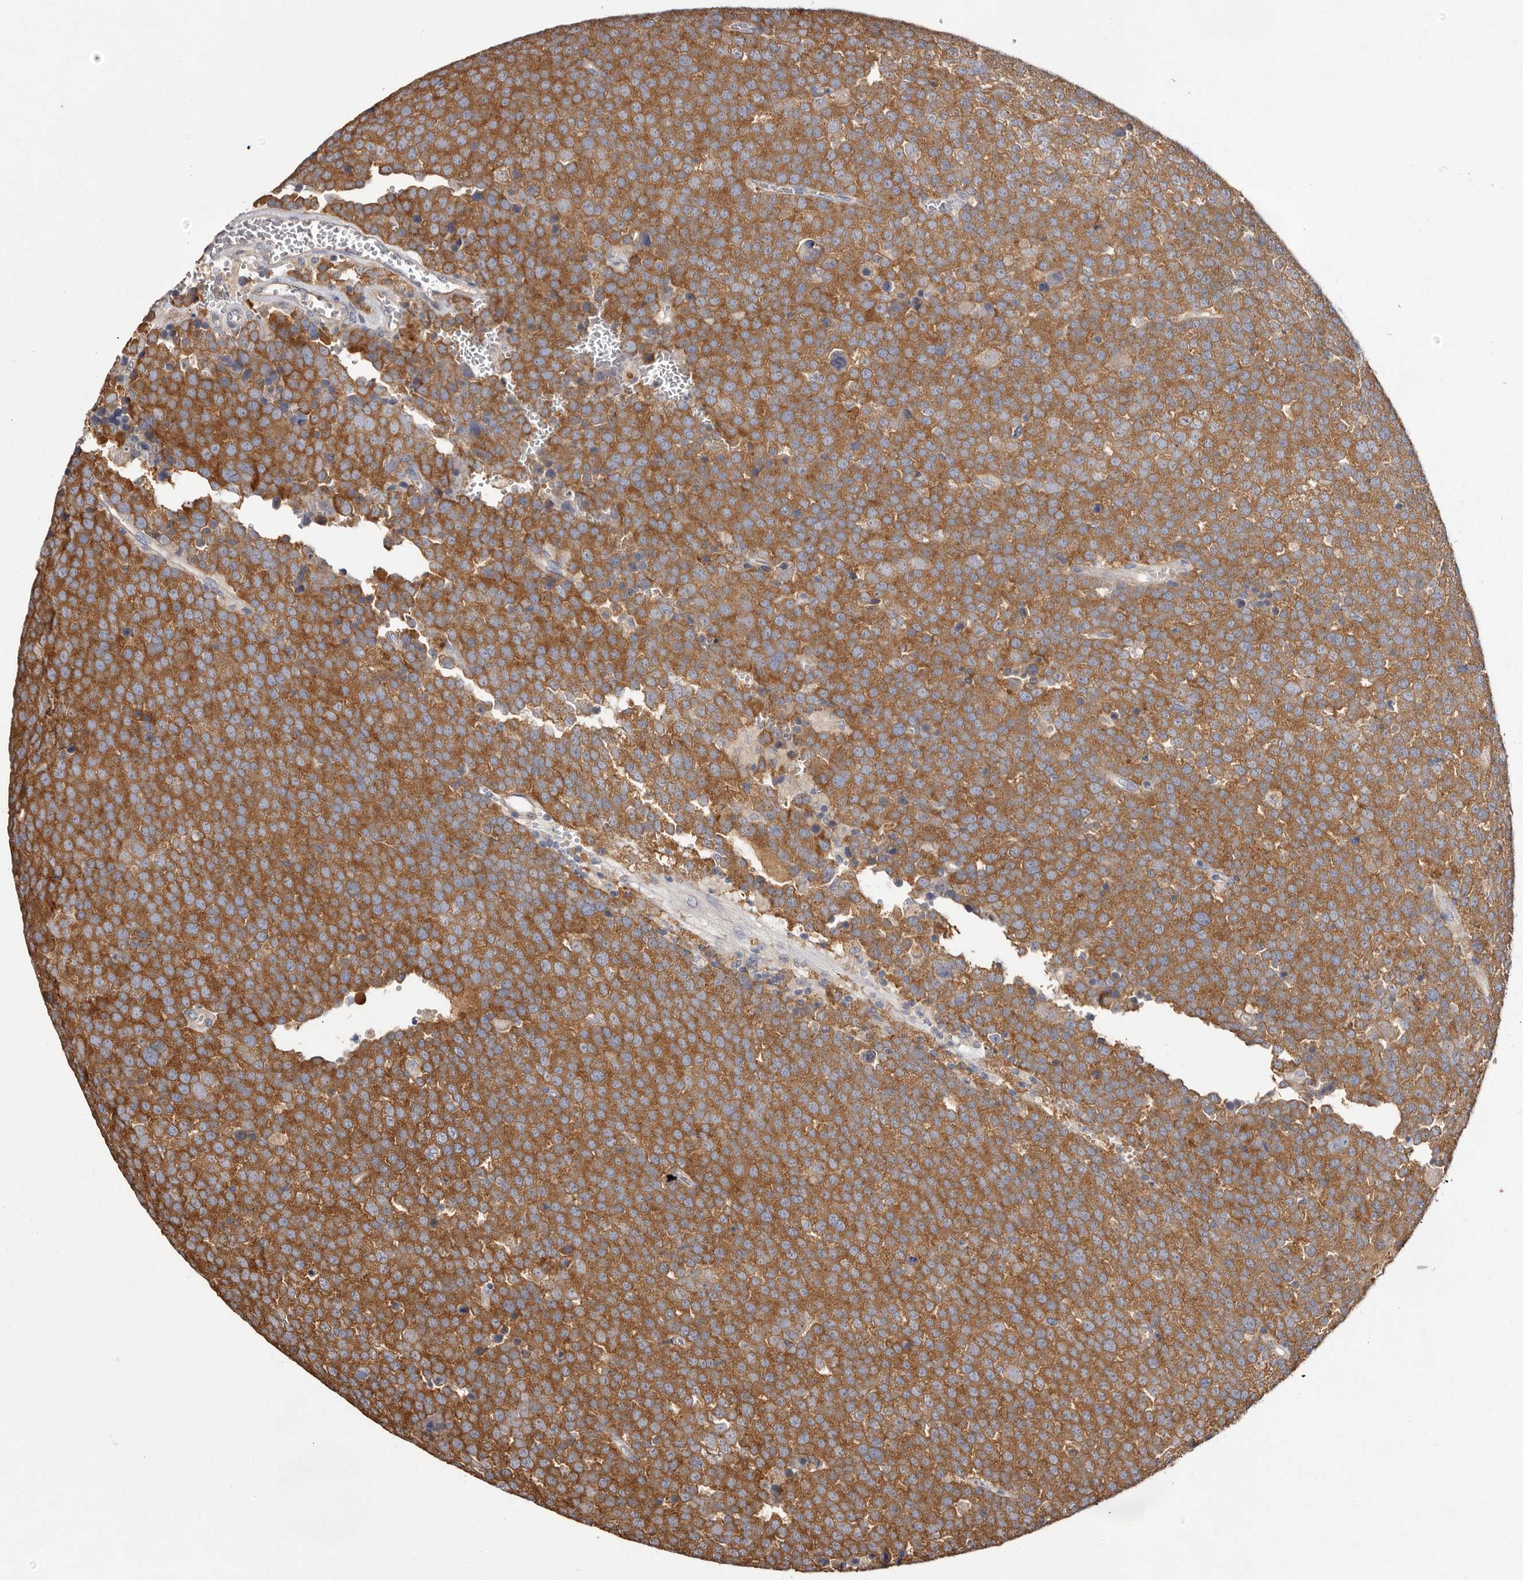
{"staining": {"intensity": "moderate", "quantity": ">75%", "location": "cytoplasmic/membranous"}, "tissue": "testis cancer", "cell_type": "Tumor cells", "image_type": "cancer", "snomed": [{"axis": "morphology", "description": "Seminoma, NOS"}, {"axis": "topography", "description": "Testis"}], "caption": "Human testis cancer (seminoma) stained with a protein marker displays moderate staining in tumor cells.", "gene": "FAM167B", "patient": {"sex": "male", "age": 71}}